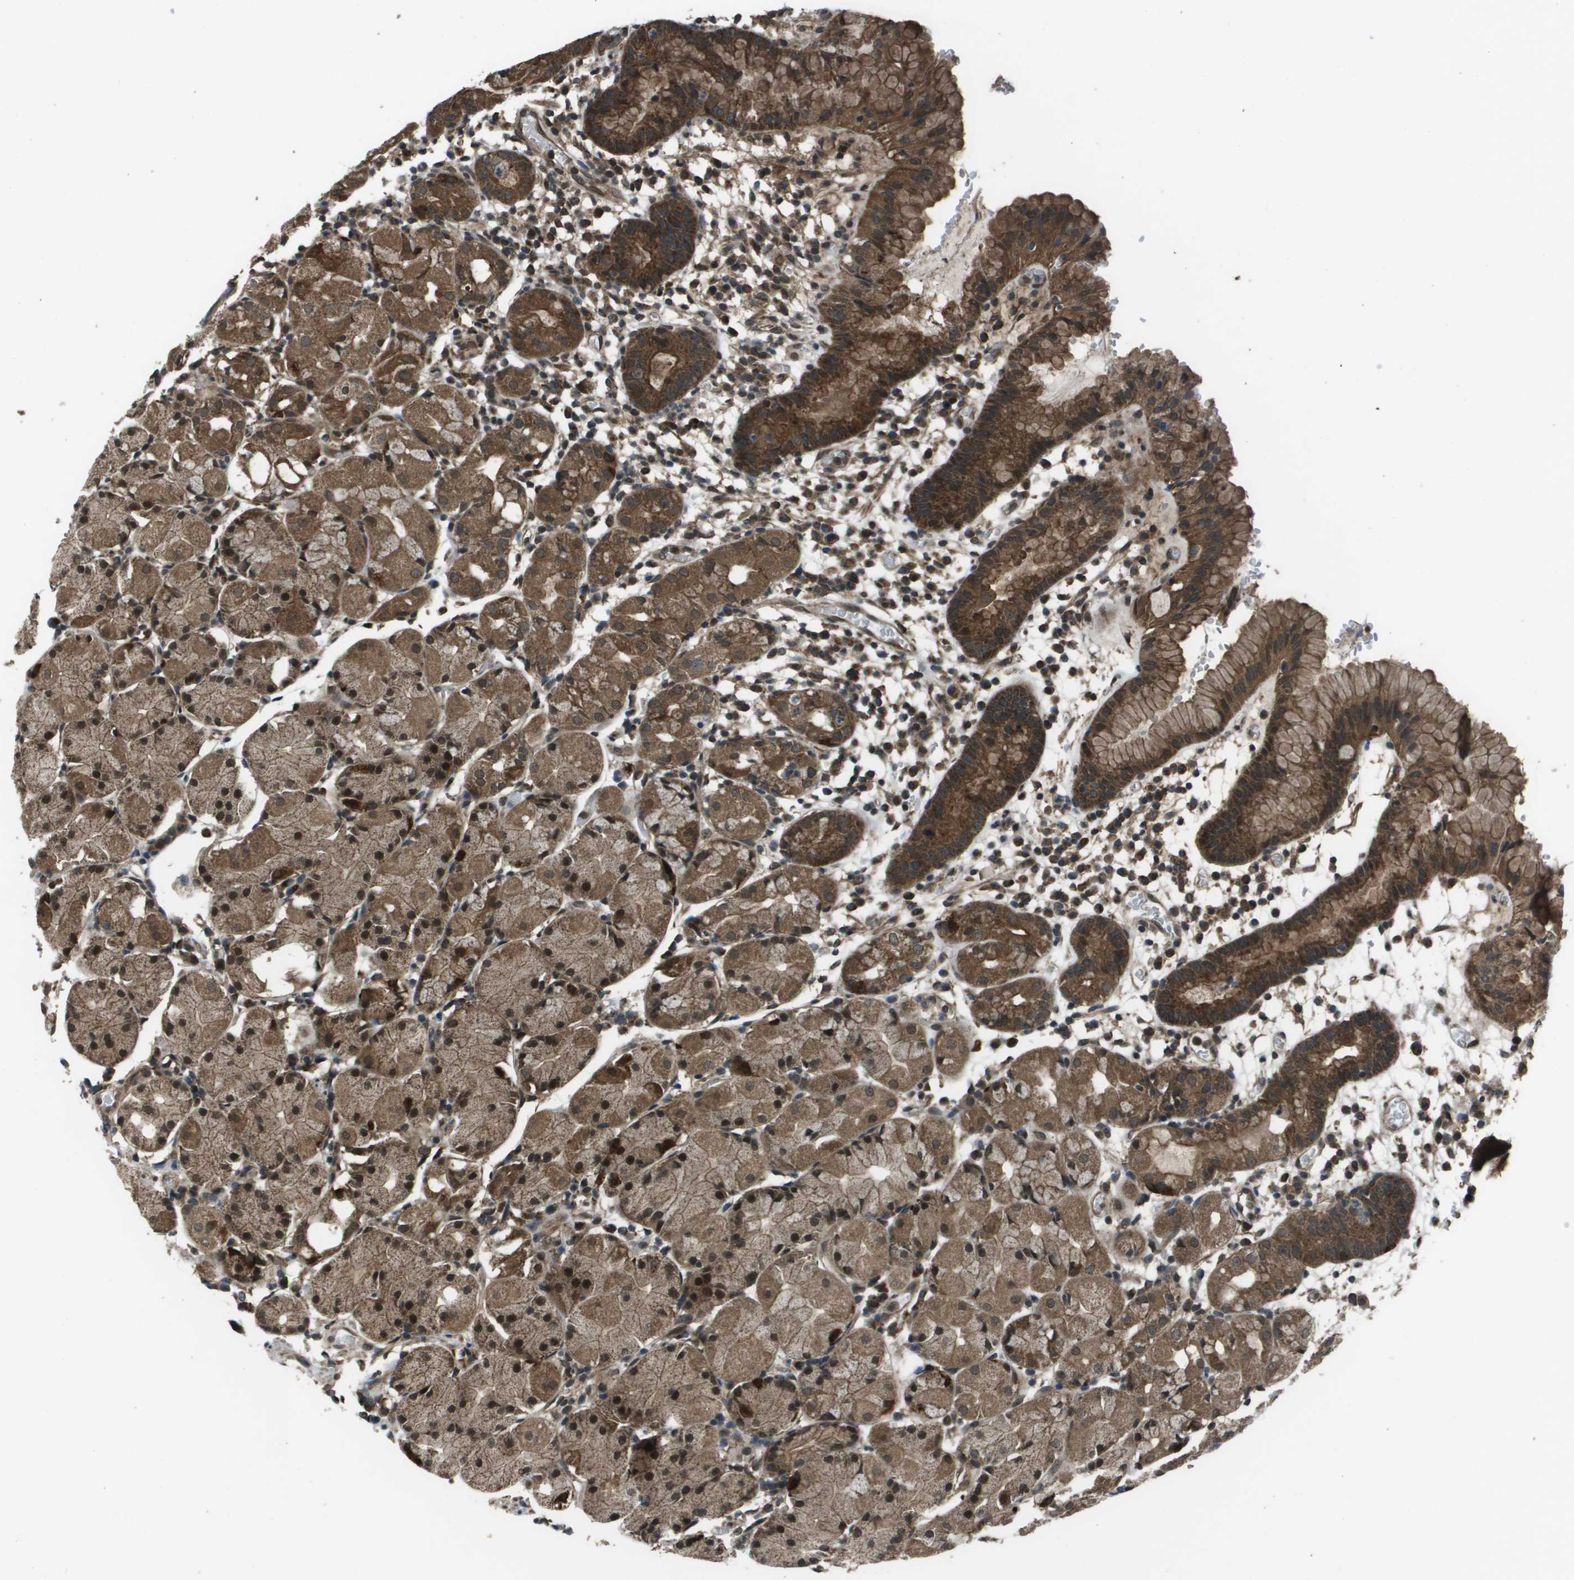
{"staining": {"intensity": "strong", "quantity": ">75%", "location": "cytoplasmic/membranous,nuclear"}, "tissue": "stomach", "cell_type": "Glandular cells", "image_type": "normal", "snomed": [{"axis": "morphology", "description": "Normal tissue, NOS"}, {"axis": "topography", "description": "Stomach"}, {"axis": "topography", "description": "Stomach, lower"}], "caption": "Approximately >75% of glandular cells in benign human stomach show strong cytoplasmic/membranous,nuclear protein expression as visualized by brown immunohistochemical staining.", "gene": "PPFIA1", "patient": {"sex": "female", "age": 75}}